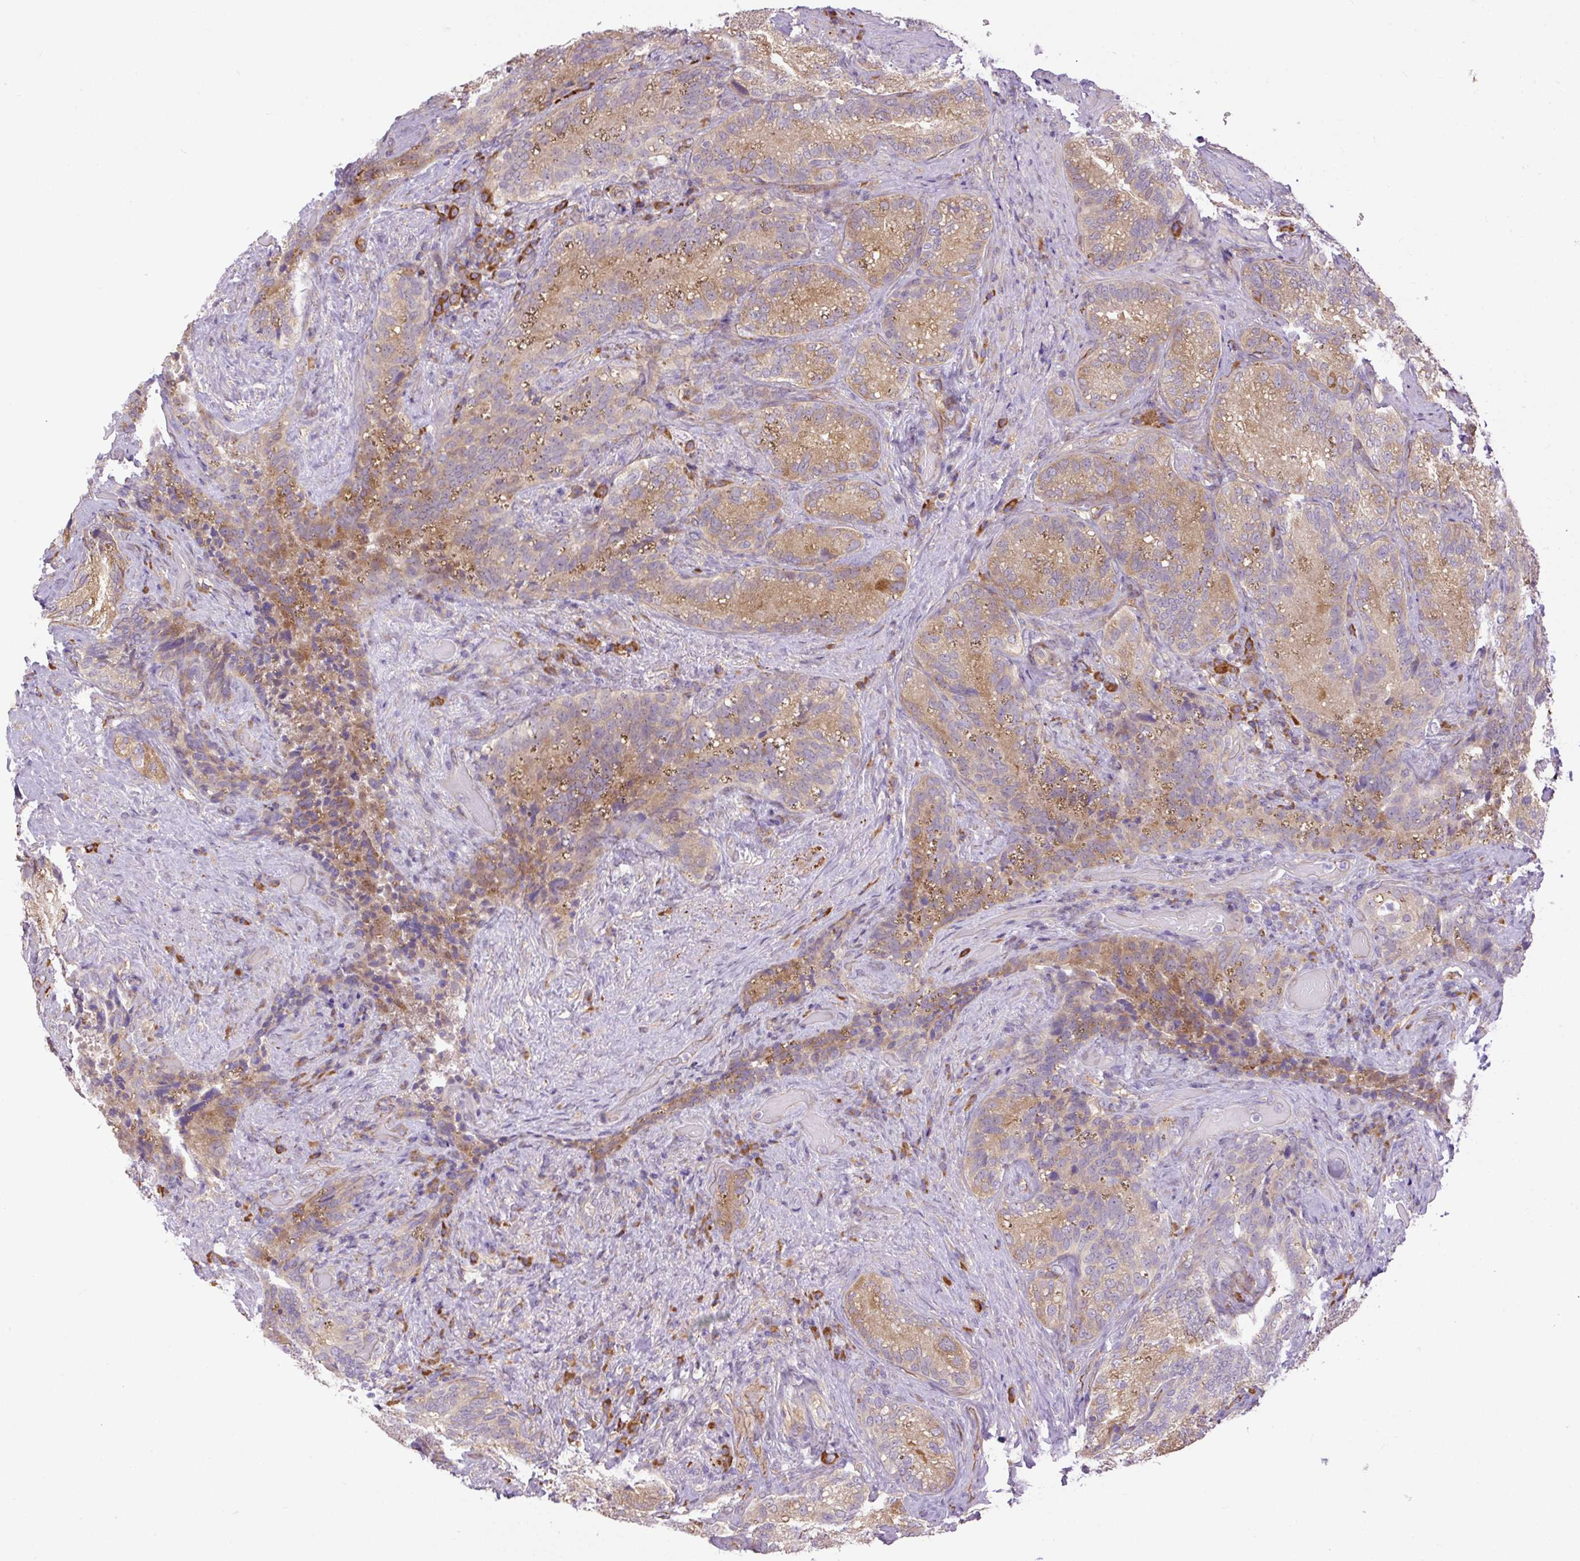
{"staining": {"intensity": "moderate", "quantity": "25%-75%", "location": "cytoplasmic/membranous"}, "tissue": "seminal vesicle", "cell_type": "Glandular cells", "image_type": "normal", "snomed": [{"axis": "morphology", "description": "Normal tissue, NOS"}, {"axis": "topography", "description": "Seminal veicle"}], "caption": "The micrograph reveals a brown stain indicating the presence of a protein in the cytoplasmic/membranous of glandular cells in seminal vesicle. The staining was performed using DAB to visualize the protein expression in brown, while the nuclei were stained in blue with hematoxylin (Magnification: 20x).", "gene": "PPME1", "patient": {"sex": "male", "age": 68}}